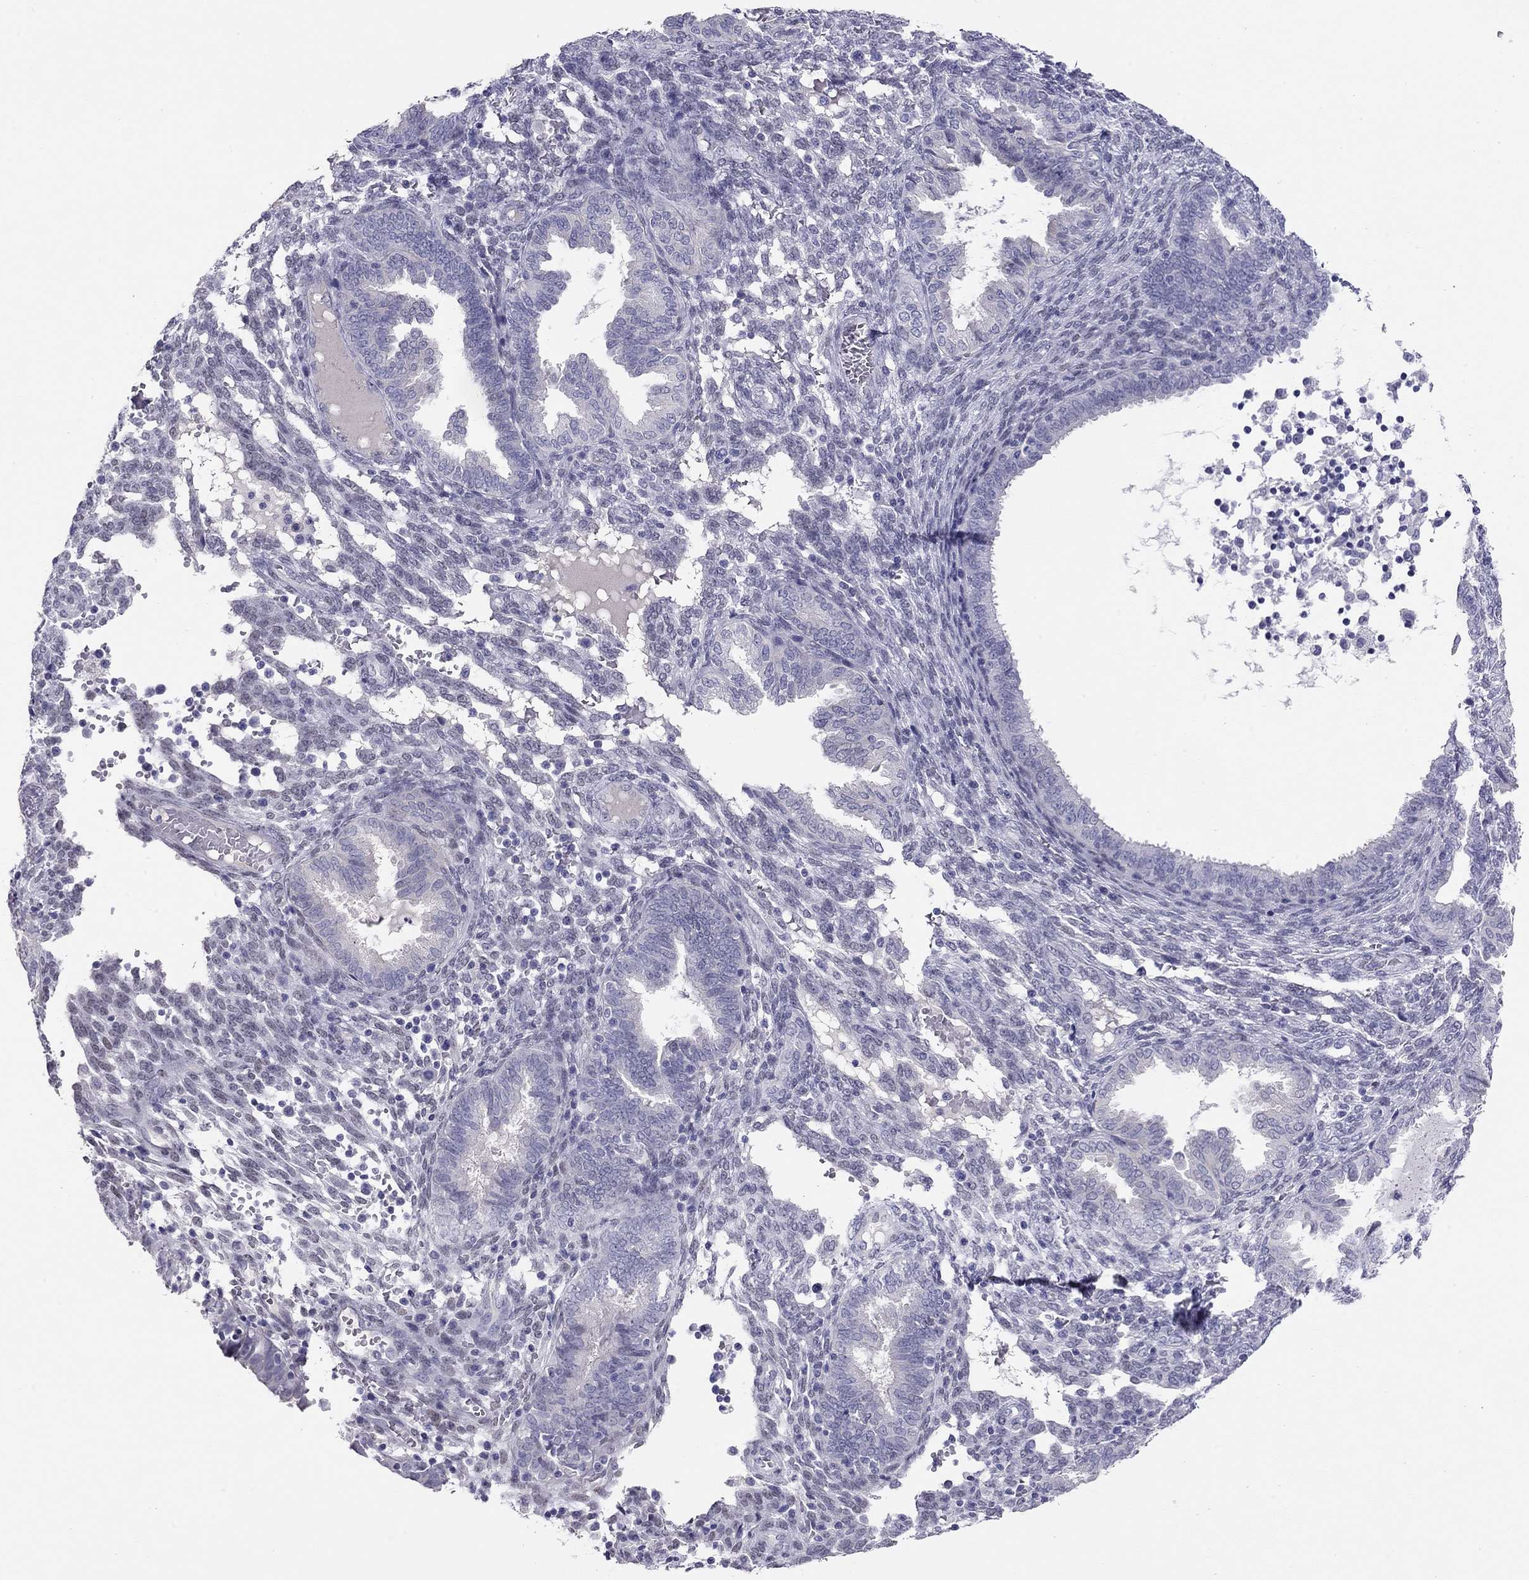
{"staining": {"intensity": "negative", "quantity": "none", "location": "none"}, "tissue": "endometrium", "cell_type": "Cells in endometrial stroma", "image_type": "normal", "snomed": [{"axis": "morphology", "description": "Normal tissue, NOS"}, {"axis": "topography", "description": "Endometrium"}], "caption": "This is a micrograph of immunohistochemistry (IHC) staining of normal endometrium, which shows no expression in cells in endometrial stroma.", "gene": "KCNV2", "patient": {"sex": "female", "age": 42}}